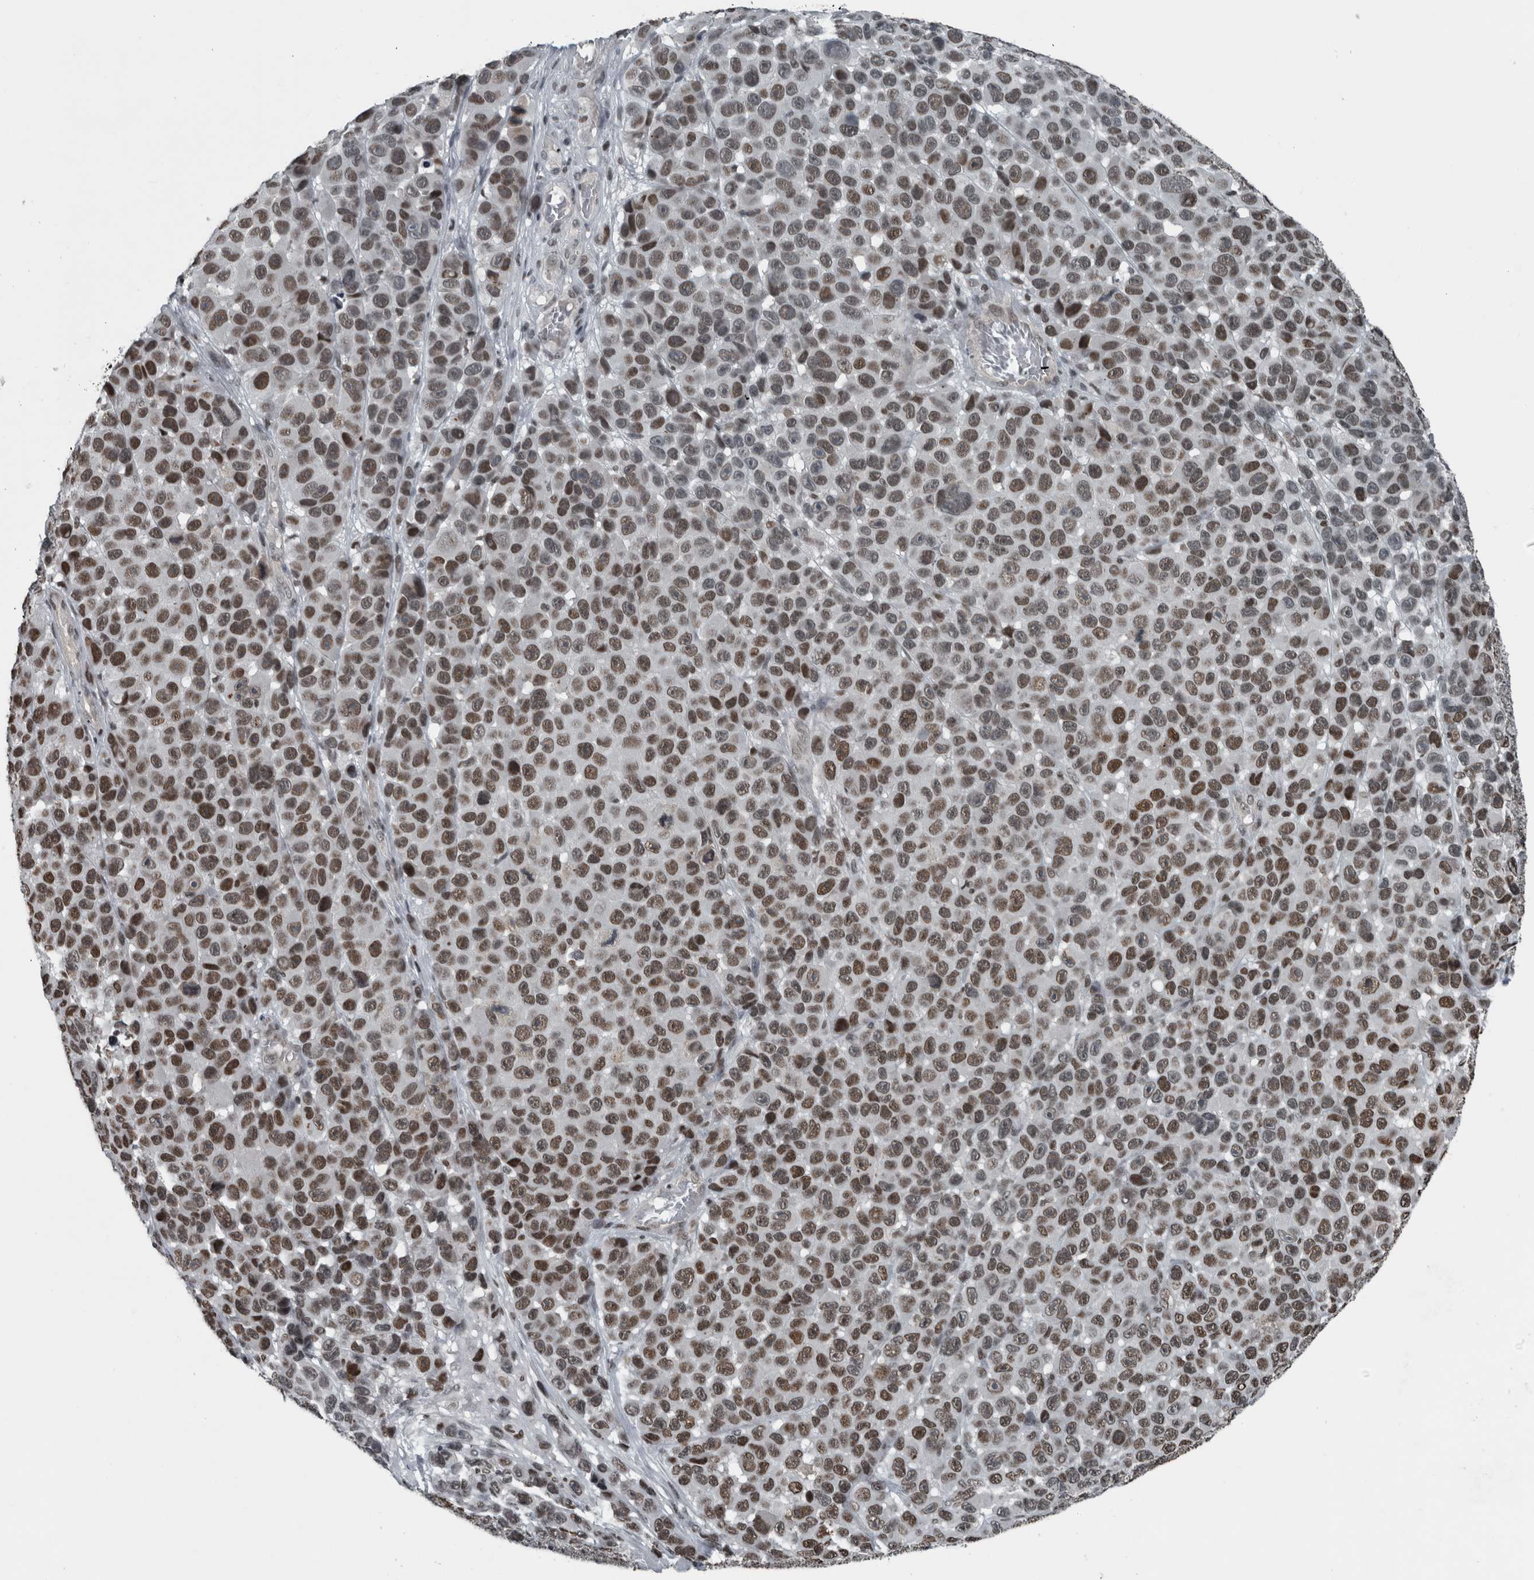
{"staining": {"intensity": "moderate", "quantity": ">75%", "location": "nuclear"}, "tissue": "melanoma", "cell_type": "Tumor cells", "image_type": "cancer", "snomed": [{"axis": "morphology", "description": "Malignant melanoma, NOS"}, {"axis": "topography", "description": "Skin"}], "caption": "Human melanoma stained with a protein marker reveals moderate staining in tumor cells.", "gene": "UNC50", "patient": {"sex": "male", "age": 53}}